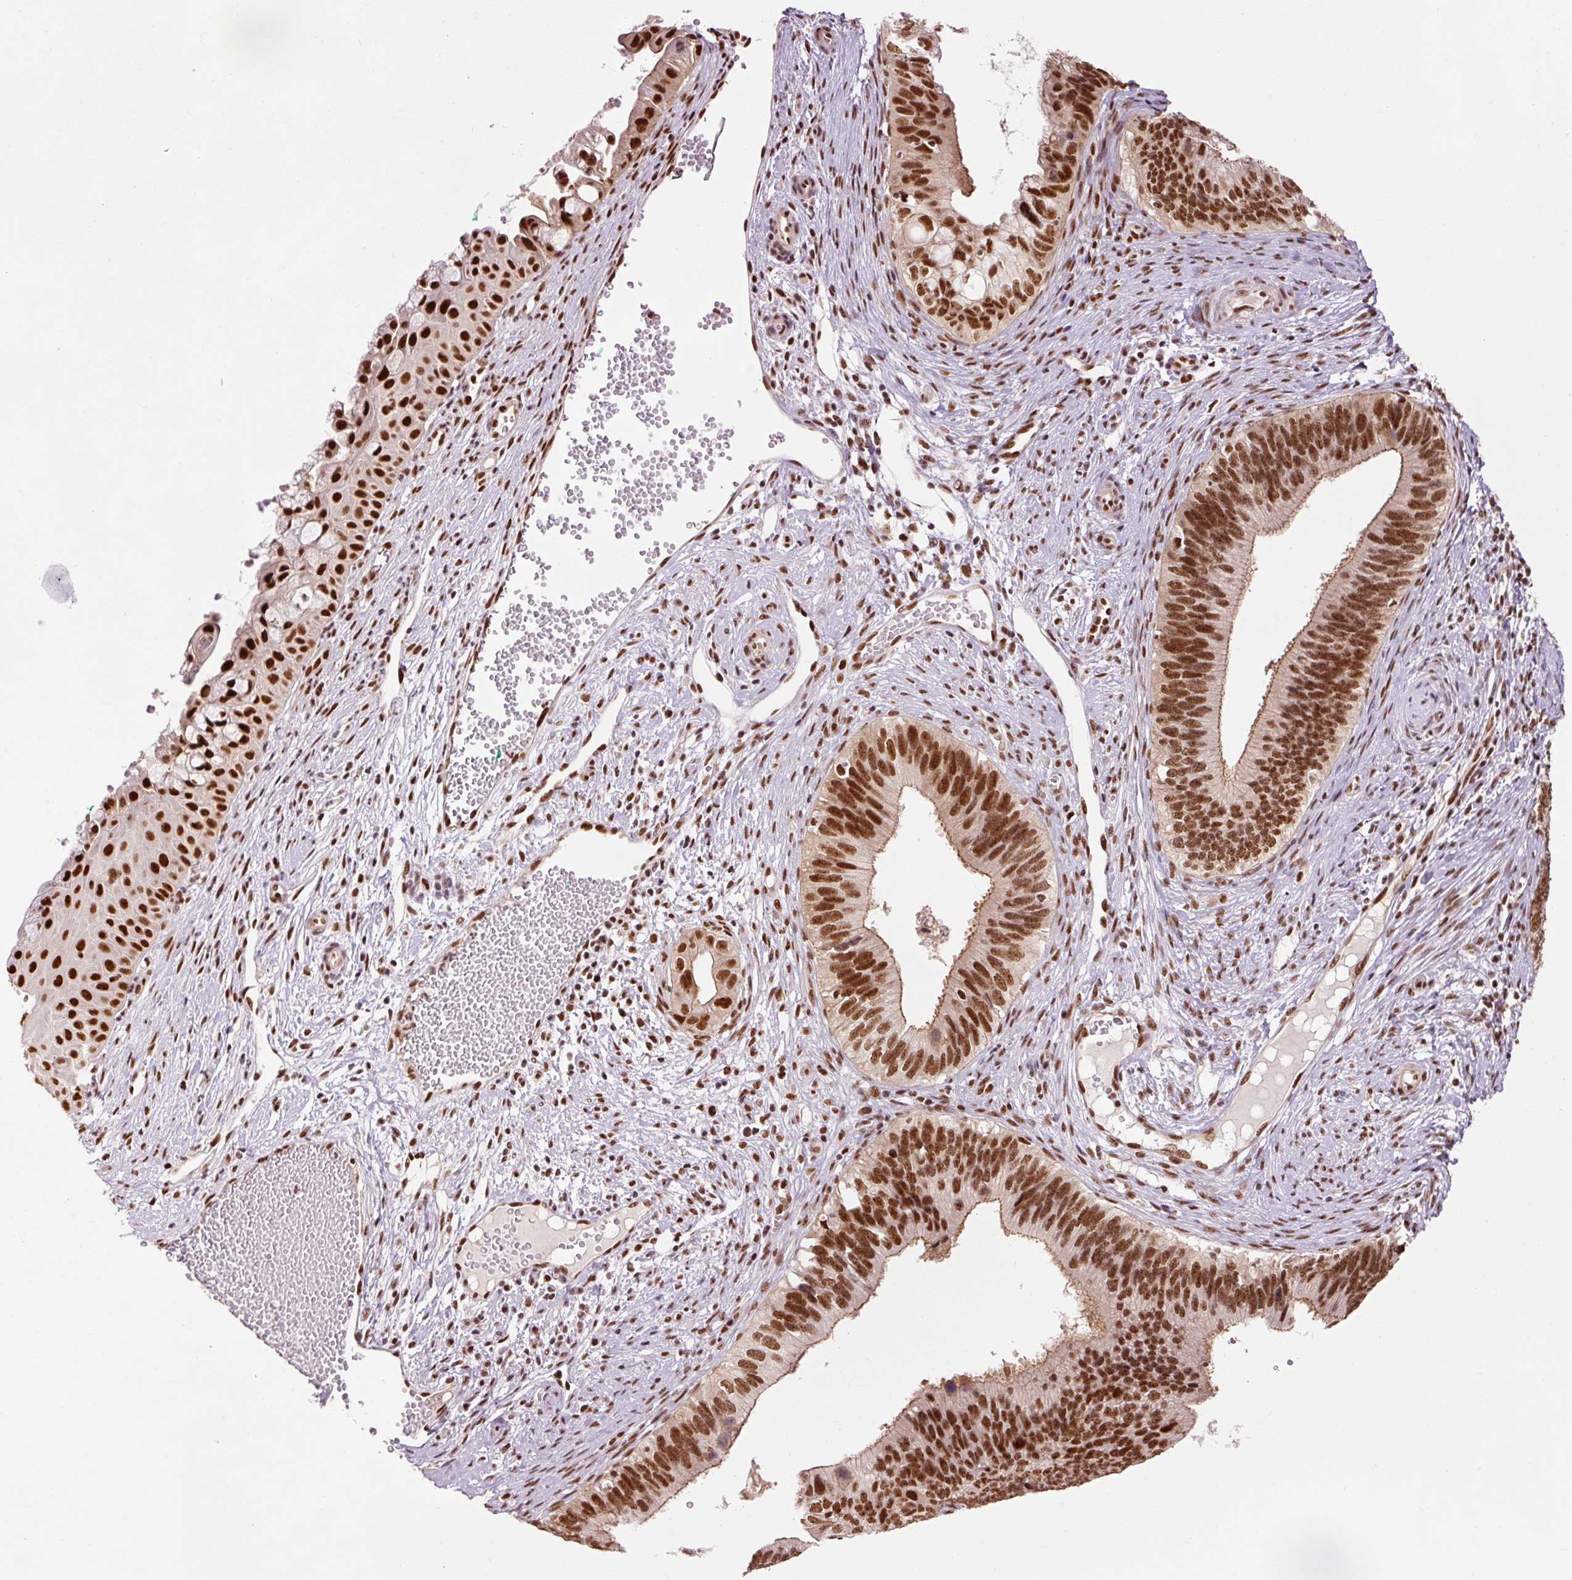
{"staining": {"intensity": "strong", "quantity": ">75%", "location": "cytoplasmic/membranous,nuclear"}, "tissue": "cervical cancer", "cell_type": "Tumor cells", "image_type": "cancer", "snomed": [{"axis": "morphology", "description": "Adenocarcinoma, NOS"}, {"axis": "topography", "description": "Cervix"}], "caption": "Cervical cancer (adenocarcinoma) stained with immunohistochemistry (IHC) displays strong cytoplasmic/membranous and nuclear positivity in about >75% of tumor cells. The staining was performed using DAB (3,3'-diaminobenzidine) to visualize the protein expression in brown, while the nuclei were stained in blue with hematoxylin (Magnification: 20x).", "gene": "ZBTB44", "patient": {"sex": "female", "age": 42}}